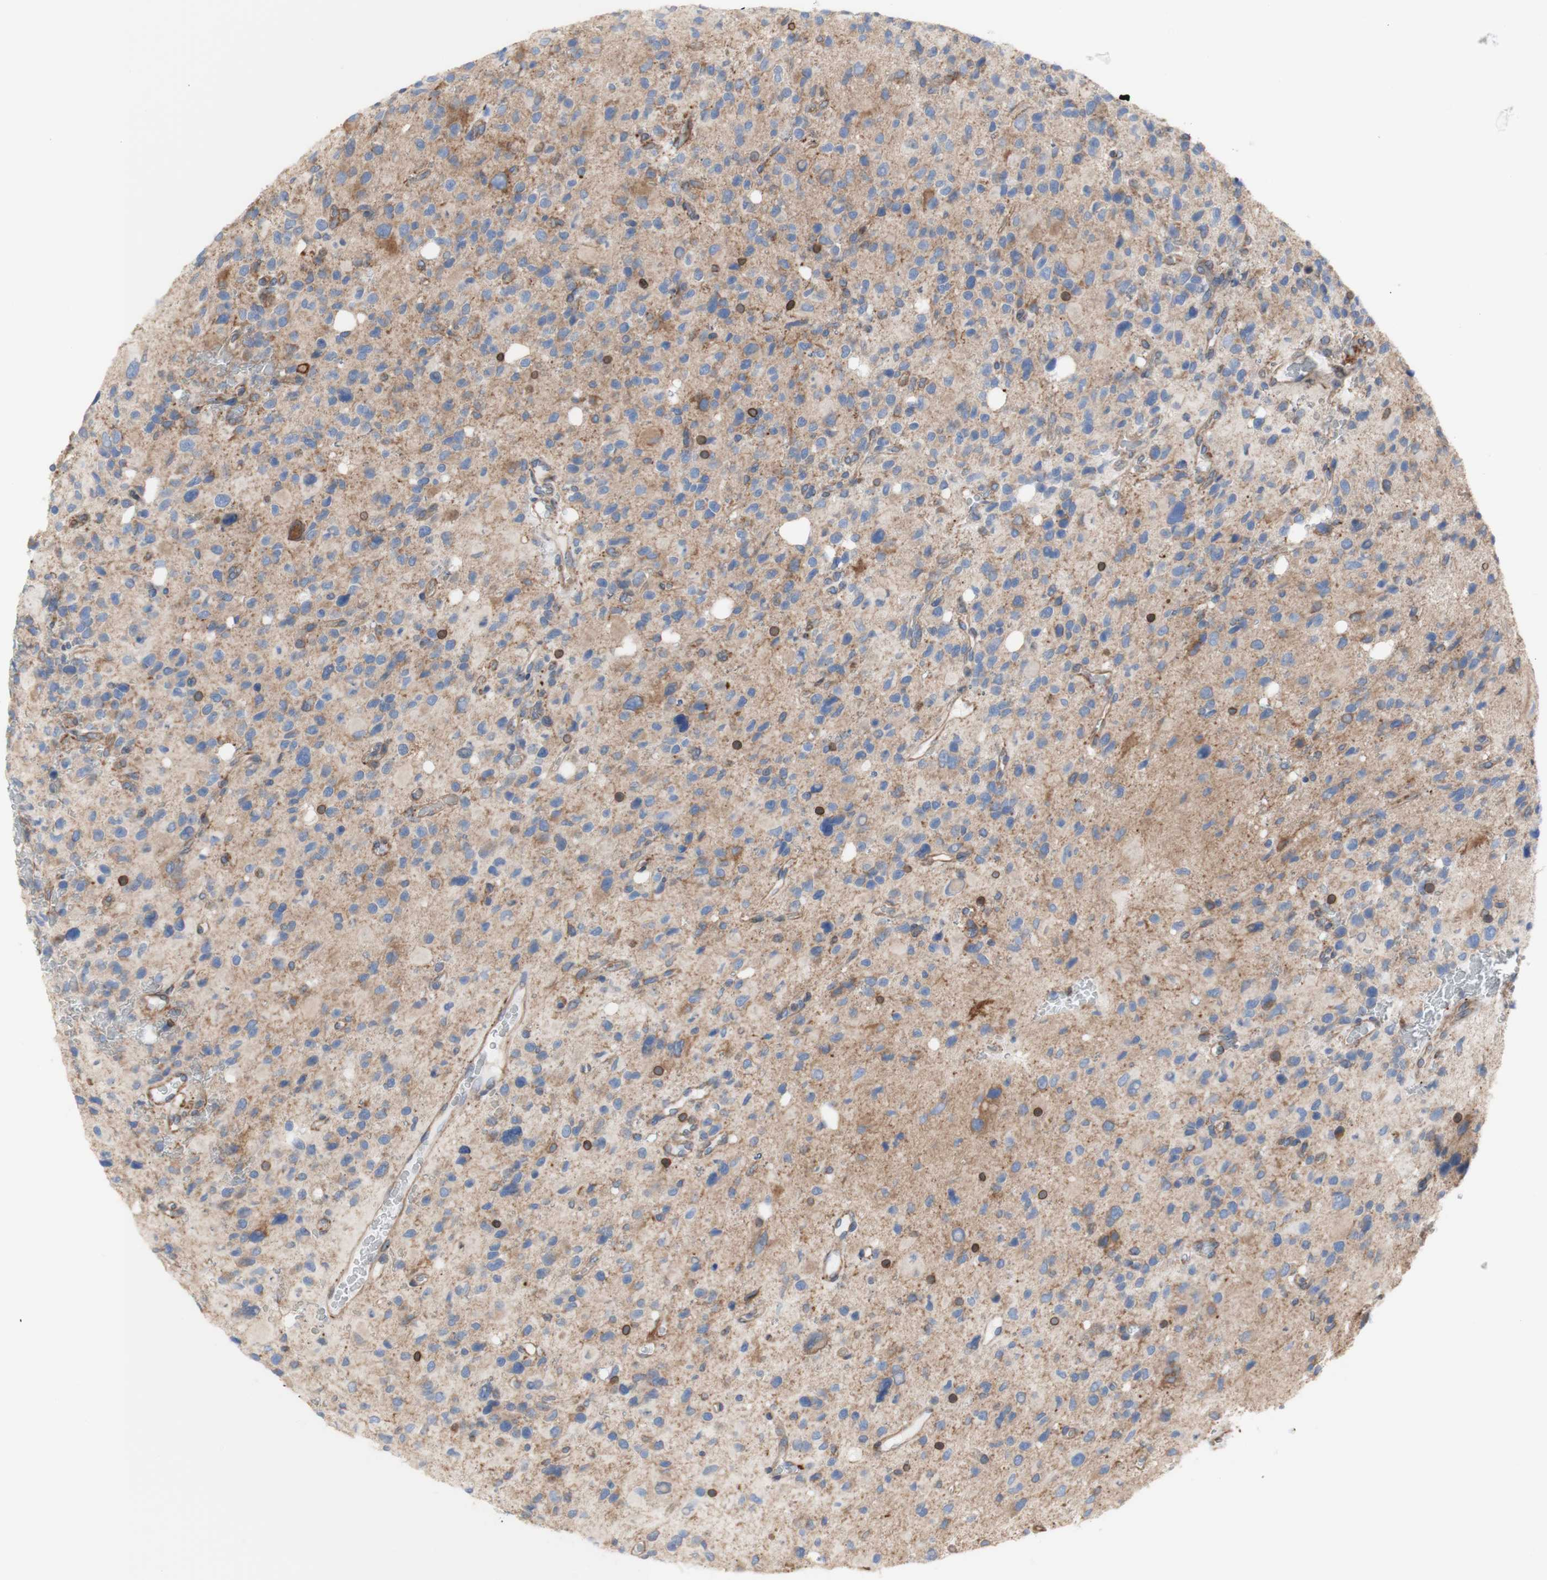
{"staining": {"intensity": "moderate", "quantity": "25%-75%", "location": "cytoplasmic/membranous"}, "tissue": "glioma", "cell_type": "Tumor cells", "image_type": "cancer", "snomed": [{"axis": "morphology", "description": "Glioma, malignant, High grade"}, {"axis": "topography", "description": "Brain"}], "caption": "Protein positivity by immunohistochemistry (IHC) exhibits moderate cytoplasmic/membranous positivity in about 25%-75% of tumor cells in malignant glioma (high-grade).", "gene": "ERLIN1", "patient": {"sex": "male", "age": 48}}